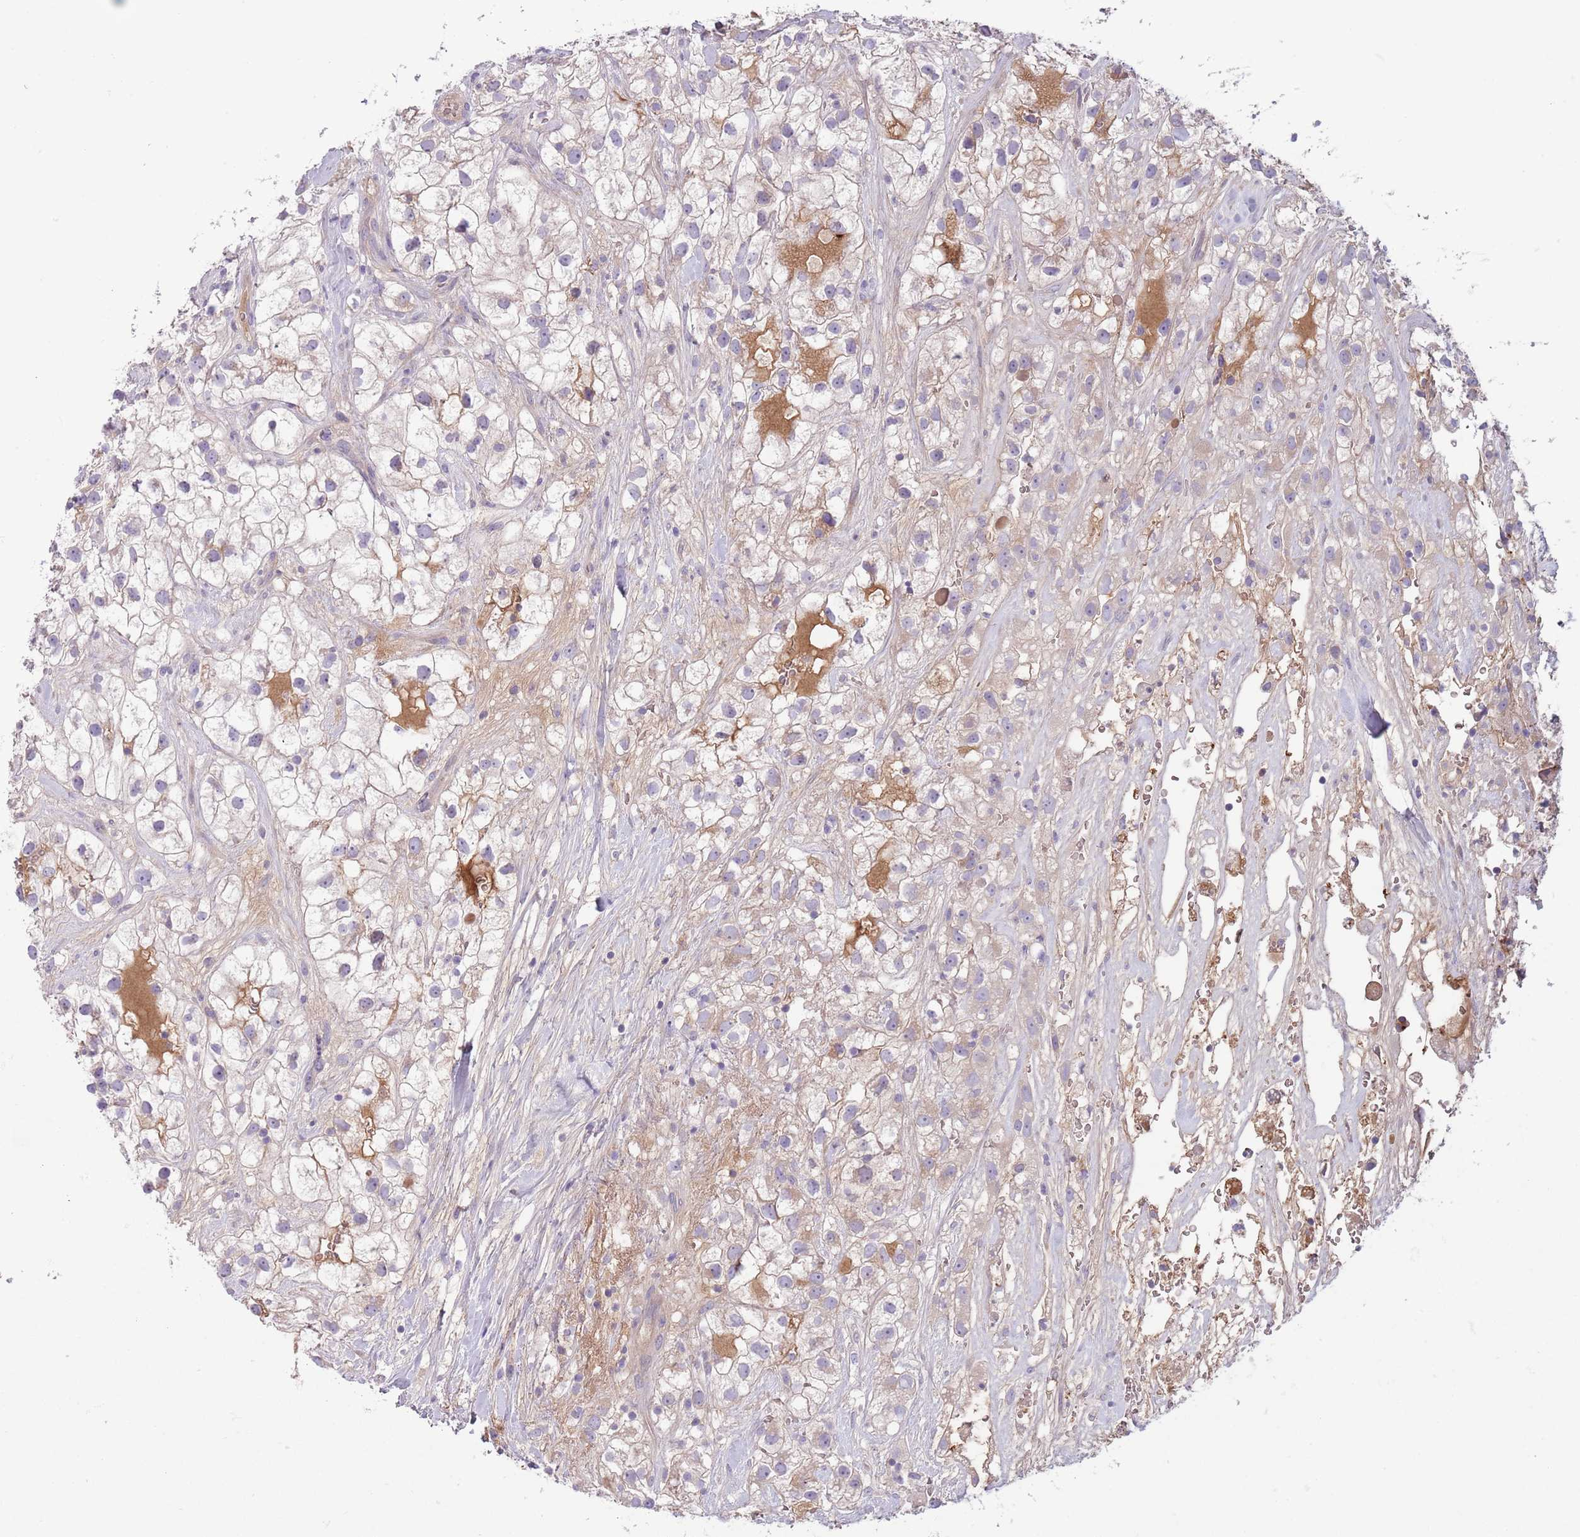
{"staining": {"intensity": "negative", "quantity": "none", "location": "none"}, "tissue": "renal cancer", "cell_type": "Tumor cells", "image_type": "cancer", "snomed": [{"axis": "morphology", "description": "Adenocarcinoma, NOS"}, {"axis": "topography", "description": "Kidney"}], "caption": "Immunohistochemistry (IHC) image of neoplastic tissue: human renal cancer (adenocarcinoma) stained with DAB (3,3'-diaminobenzidine) exhibits no significant protein positivity in tumor cells.", "gene": "CFH", "patient": {"sex": "male", "age": 59}}